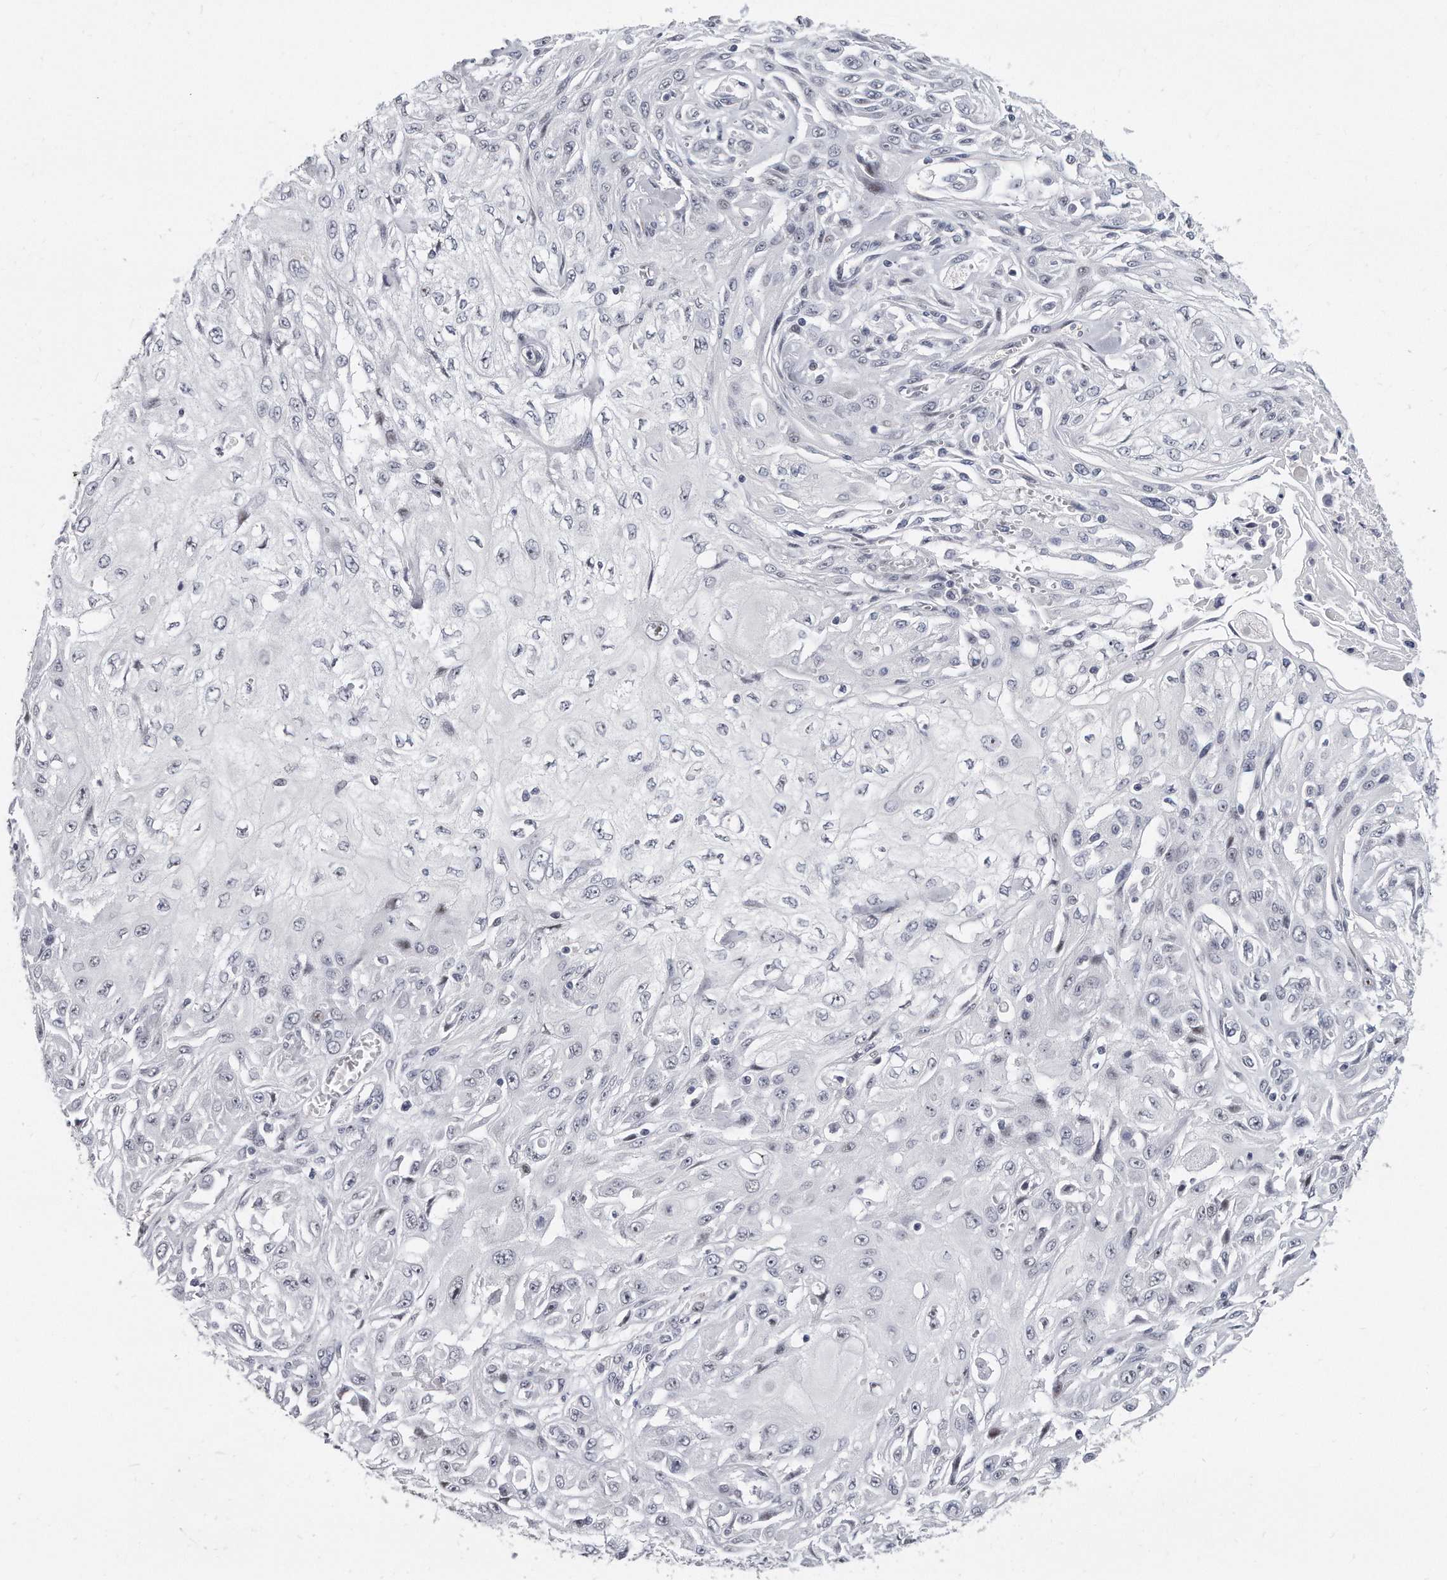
{"staining": {"intensity": "negative", "quantity": "none", "location": "none"}, "tissue": "skin cancer", "cell_type": "Tumor cells", "image_type": "cancer", "snomed": [{"axis": "morphology", "description": "Squamous cell carcinoma, NOS"}, {"axis": "morphology", "description": "Squamous cell carcinoma, metastatic, NOS"}, {"axis": "topography", "description": "Skin"}, {"axis": "topography", "description": "Lymph node"}], "caption": "A micrograph of skin squamous cell carcinoma stained for a protein reveals no brown staining in tumor cells.", "gene": "TFCP2L1", "patient": {"sex": "male", "age": 75}}